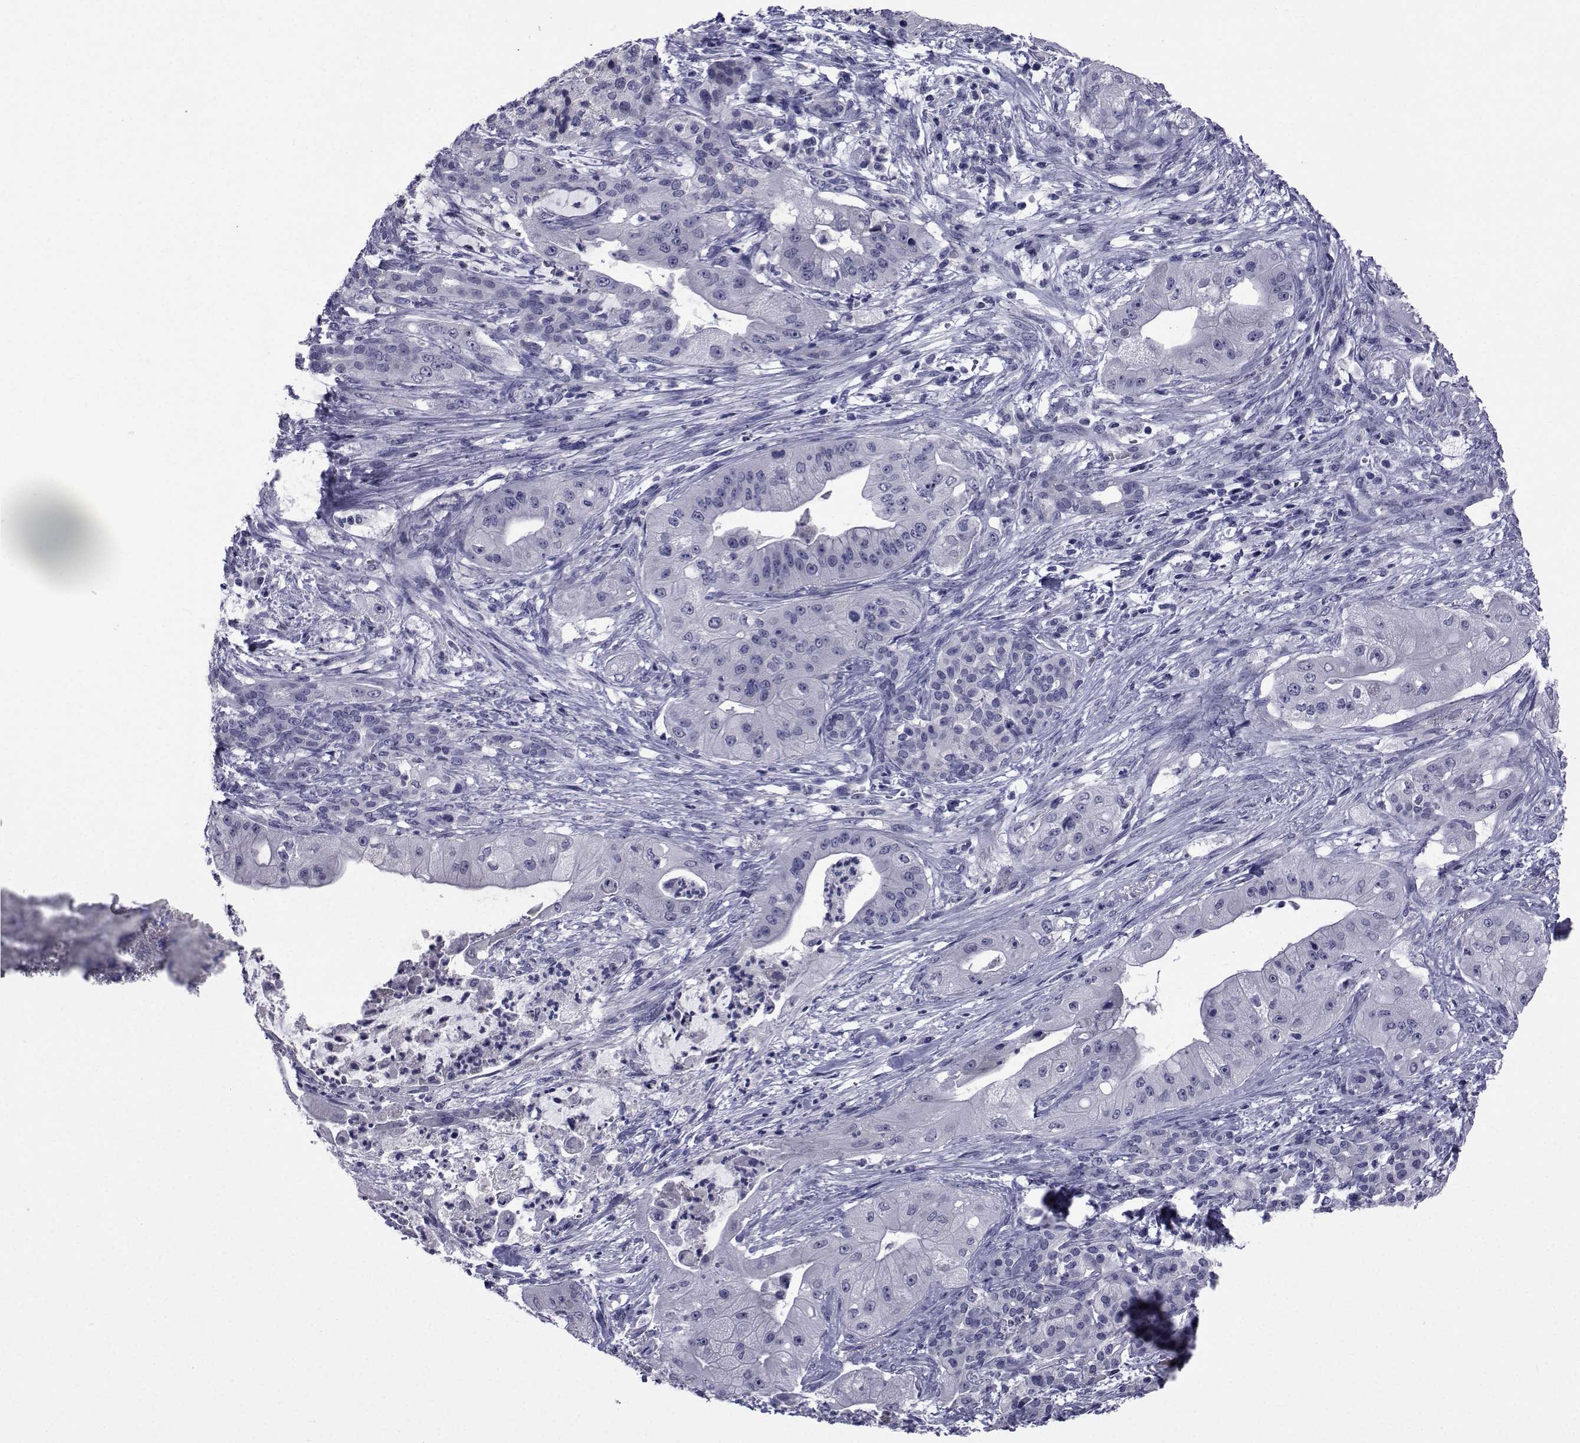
{"staining": {"intensity": "negative", "quantity": "none", "location": "none"}, "tissue": "pancreatic cancer", "cell_type": "Tumor cells", "image_type": "cancer", "snomed": [{"axis": "morphology", "description": "Normal tissue, NOS"}, {"axis": "morphology", "description": "Inflammation, NOS"}, {"axis": "morphology", "description": "Adenocarcinoma, NOS"}, {"axis": "topography", "description": "Pancreas"}], "caption": "This is an IHC histopathology image of pancreatic adenocarcinoma. There is no positivity in tumor cells.", "gene": "SEMA5B", "patient": {"sex": "male", "age": 57}}